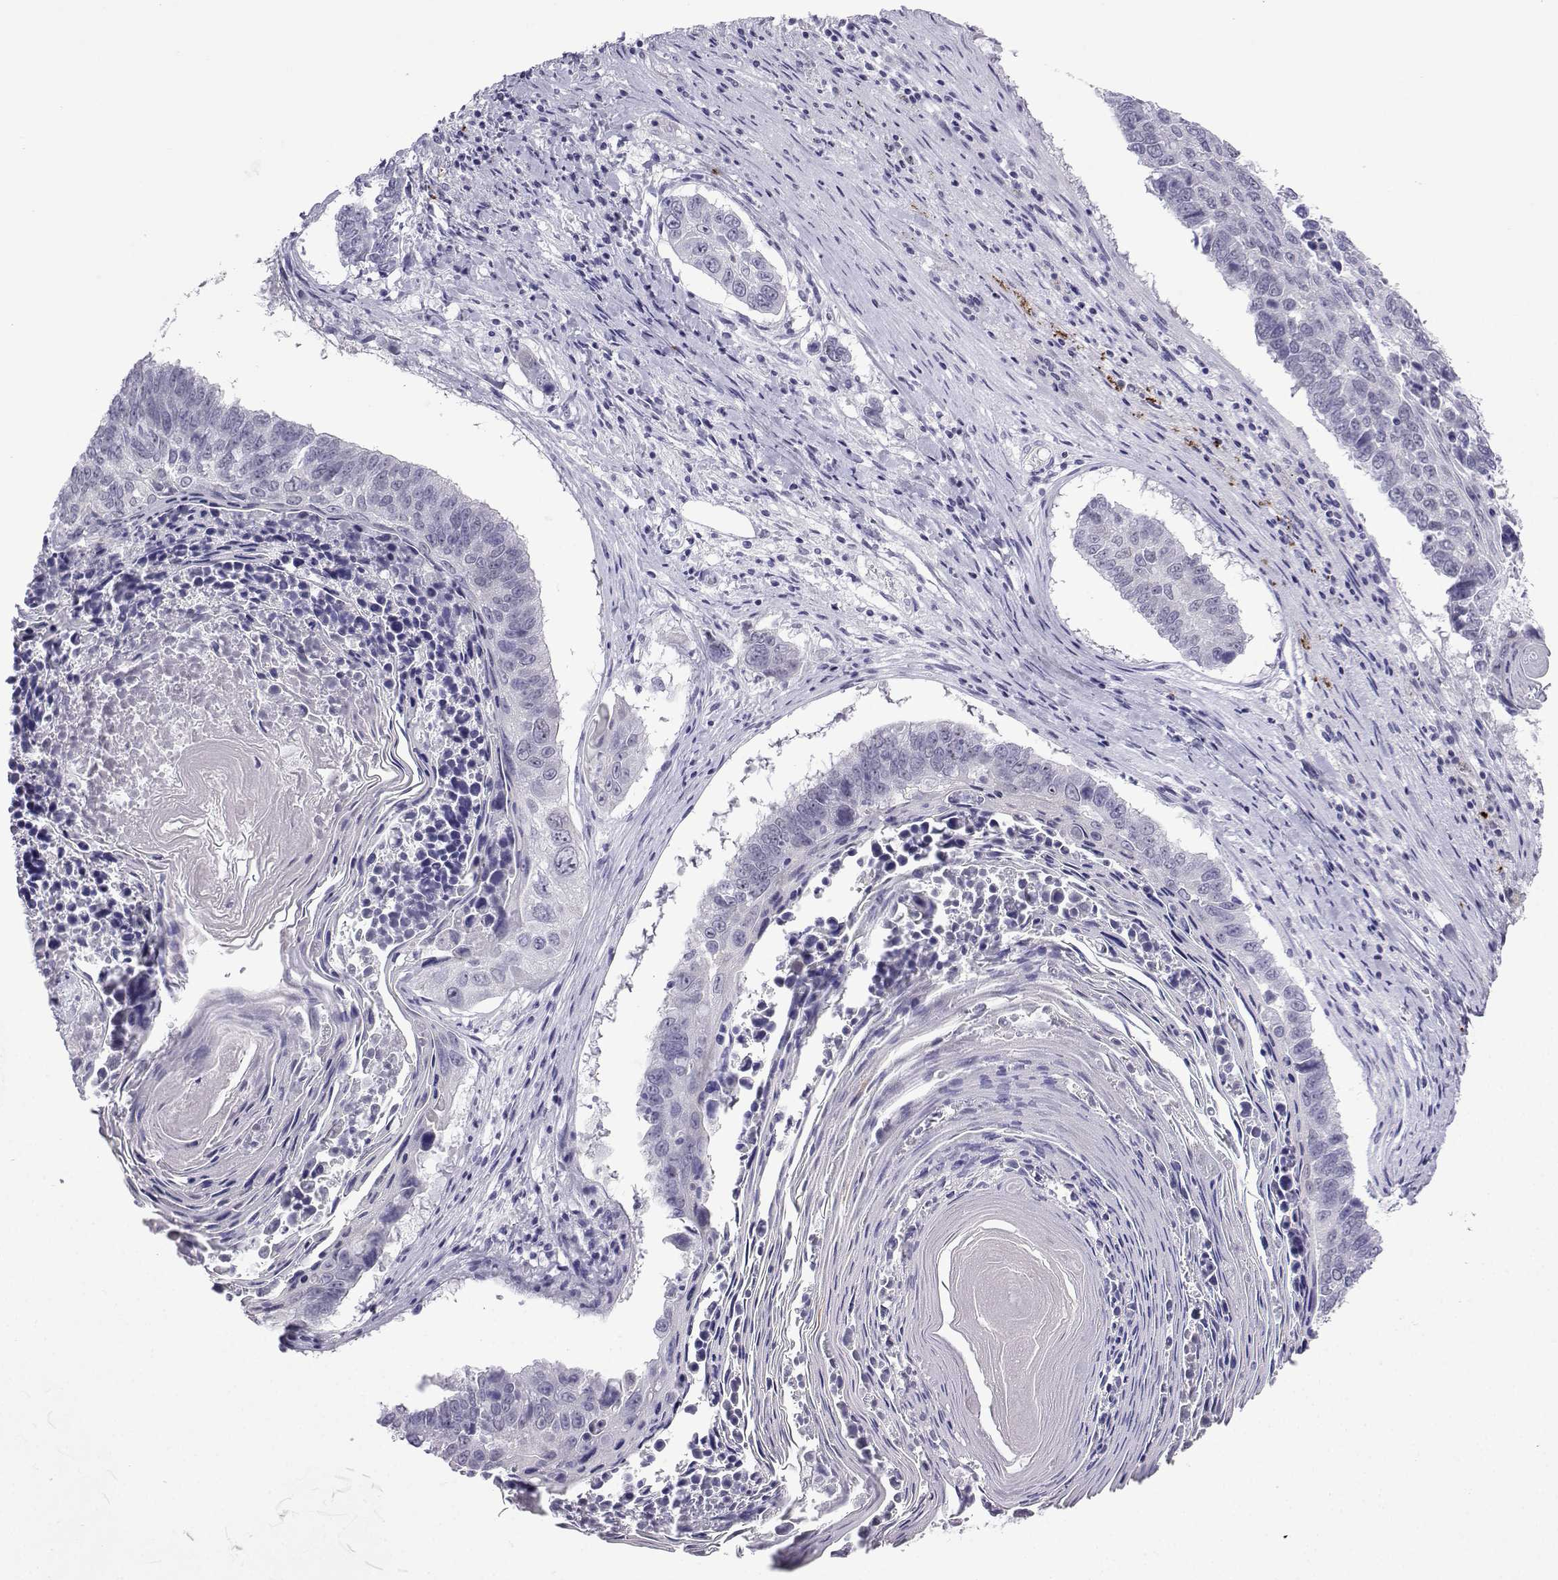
{"staining": {"intensity": "negative", "quantity": "none", "location": "none"}, "tissue": "lung cancer", "cell_type": "Tumor cells", "image_type": "cancer", "snomed": [{"axis": "morphology", "description": "Squamous cell carcinoma, NOS"}, {"axis": "topography", "description": "Lung"}], "caption": "The micrograph displays no significant expression in tumor cells of squamous cell carcinoma (lung). (Stains: DAB immunohistochemistry (IHC) with hematoxylin counter stain, Microscopy: brightfield microscopy at high magnification).", "gene": "LORICRIN", "patient": {"sex": "male", "age": 73}}